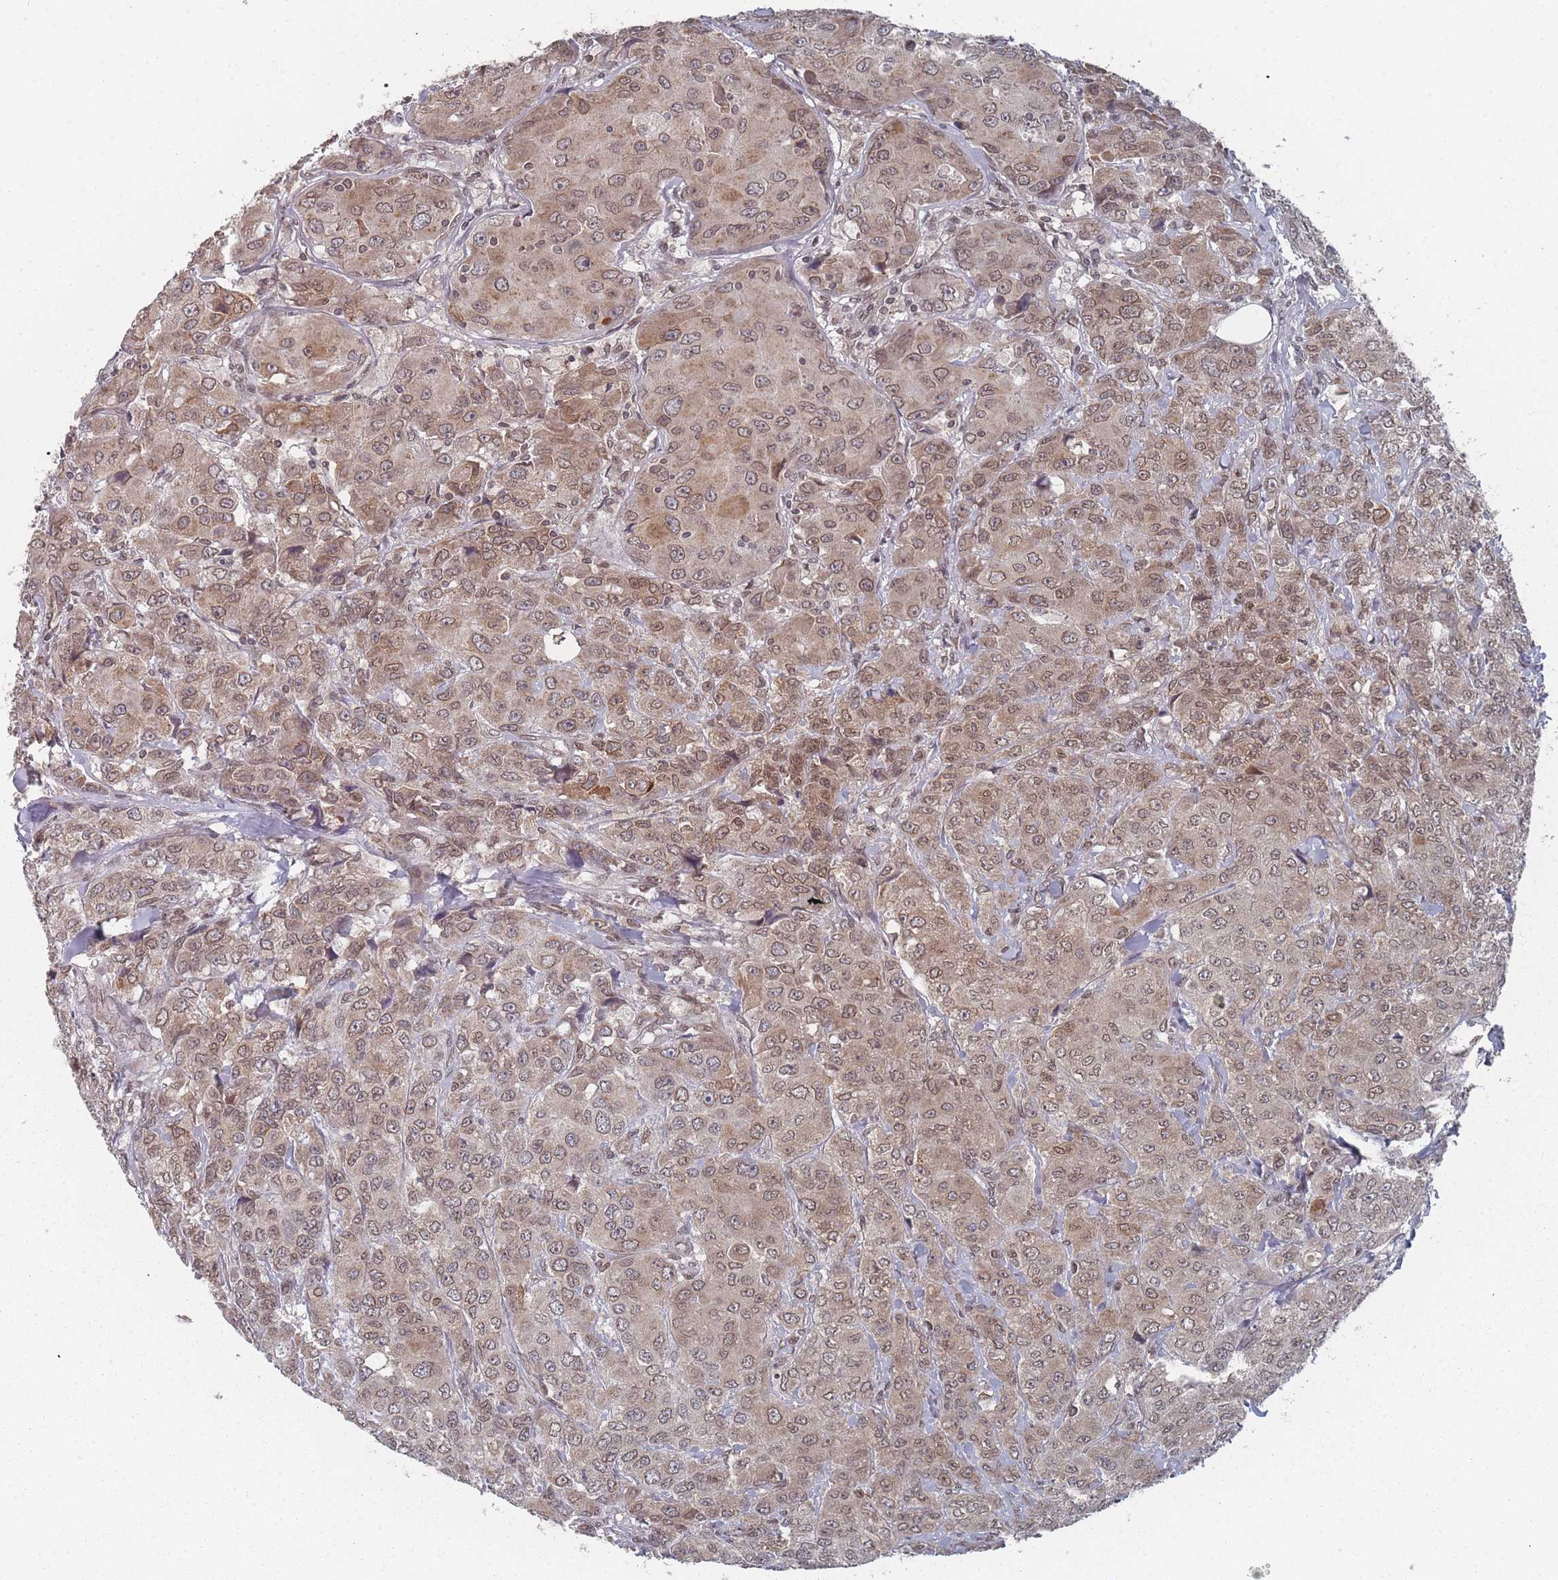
{"staining": {"intensity": "moderate", "quantity": ">75%", "location": "cytoplasmic/membranous,nuclear"}, "tissue": "breast cancer", "cell_type": "Tumor cells", "image_type": "cancer", "snomed": [{"axis": "morphology", "description": "Duct carcinoma"}, {"axis": "topography", "description": "Breast"}], "caption": "Protein analysis of breast cancer tissue displays moderate cytoplasmic/membranous and nuclear staining in approximately >75% of tumor cells.", "gene": "TBC1D25", "patient": {"sex": "female", "age": 43}}